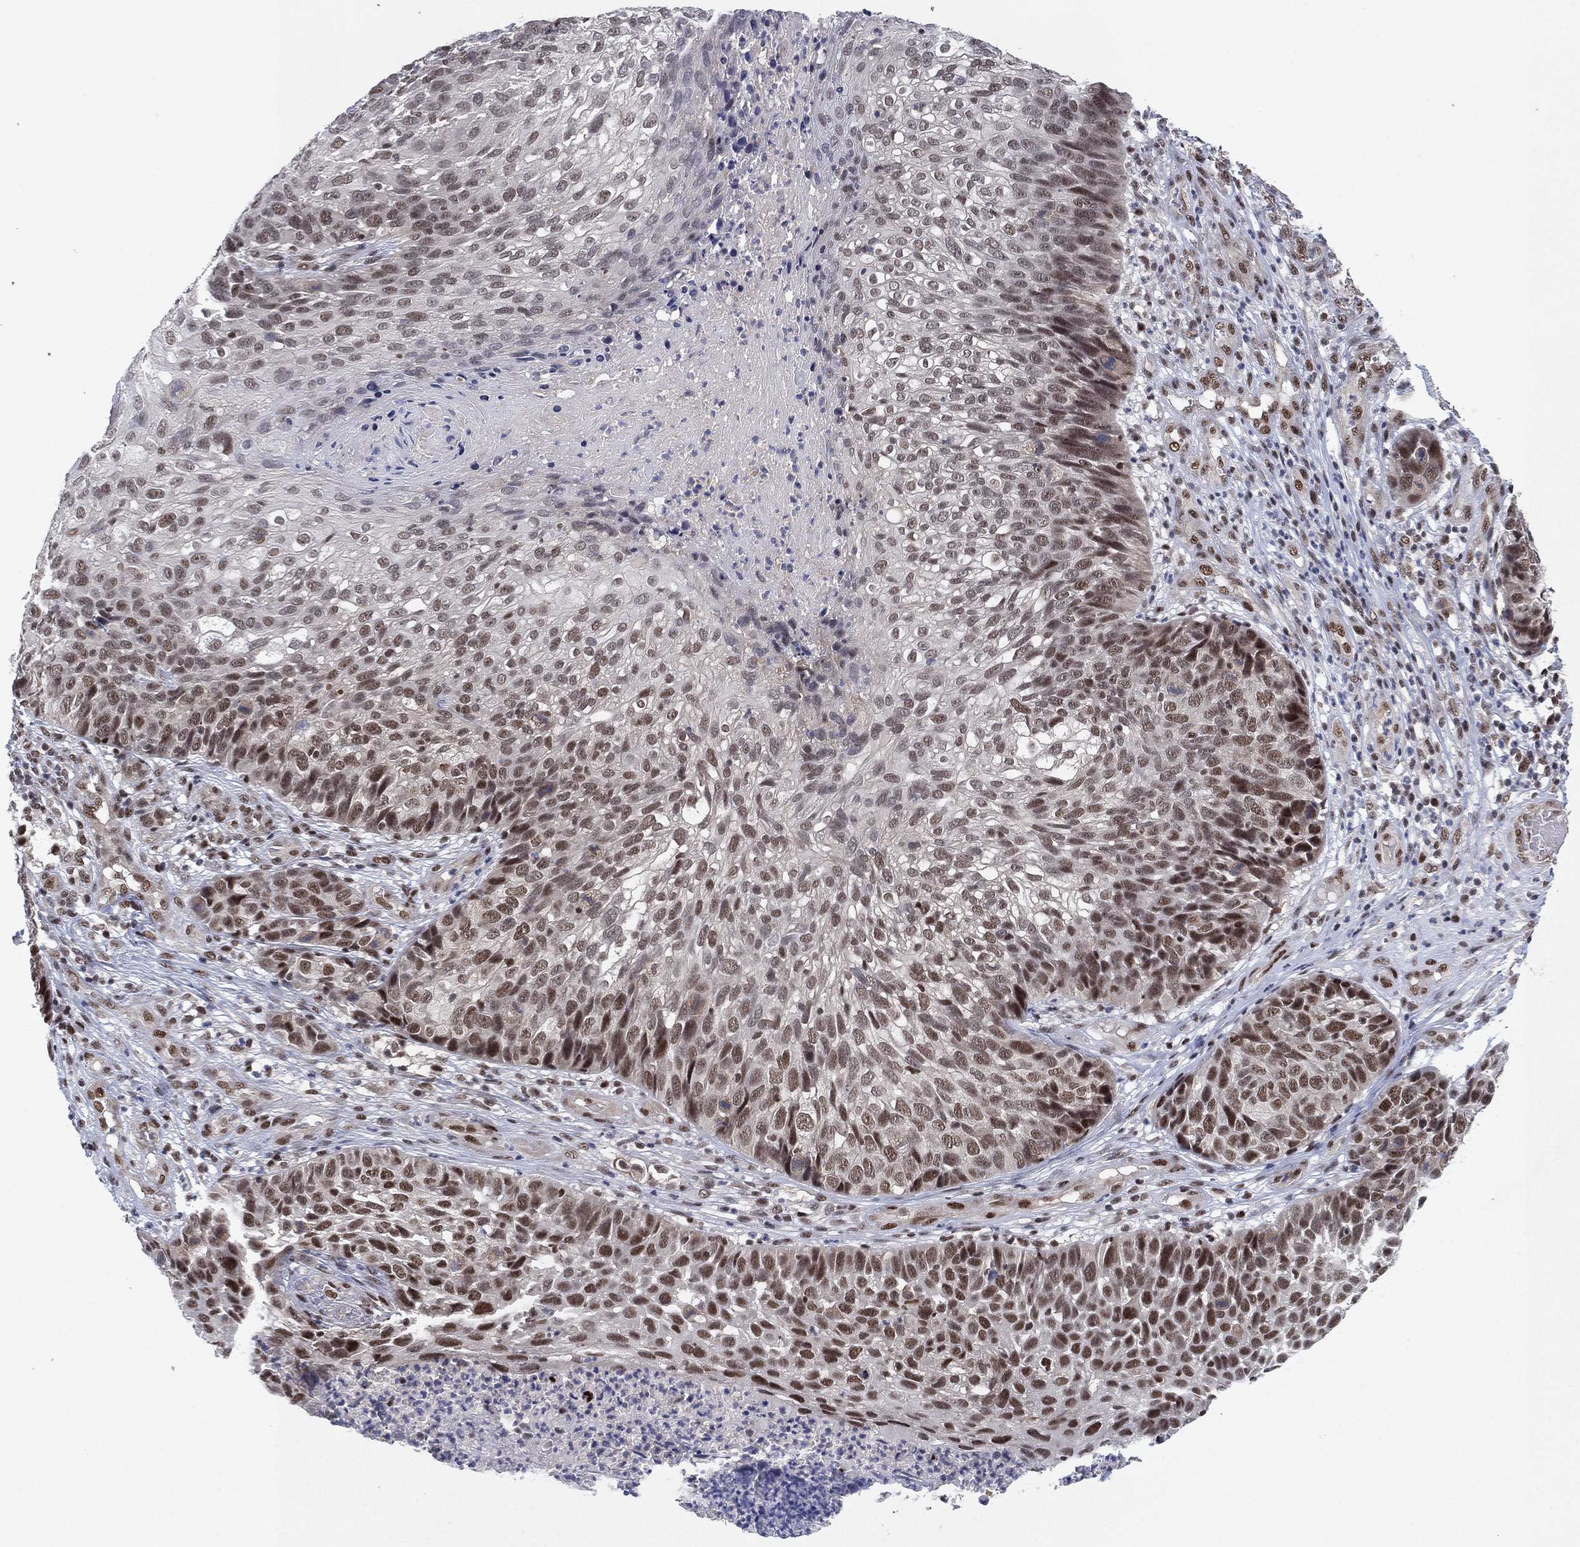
{"staining": {"intensity": "moderate", "quantity": "25%-75%", "location": "nuclear"}, "tissue": "skin cancer", "cell_type": "Tumor cells", "image_type": "cancer", "snomed": [{"axis": "morphology", "description": "Squamous cell carcinoma, NOS"}, {"axis": "topography", "description": "Skin"}], "caption": "DAB (3,3'-diaminobenzidine) immunohistochemical staining of skin cancer (squamous cell carcinoma) reveals moderate nuclear protein positivity in approximately 25%-75% of tumor cells.", "gene": "DGCR8", "patient": {"sex": "male", "age": 92}}